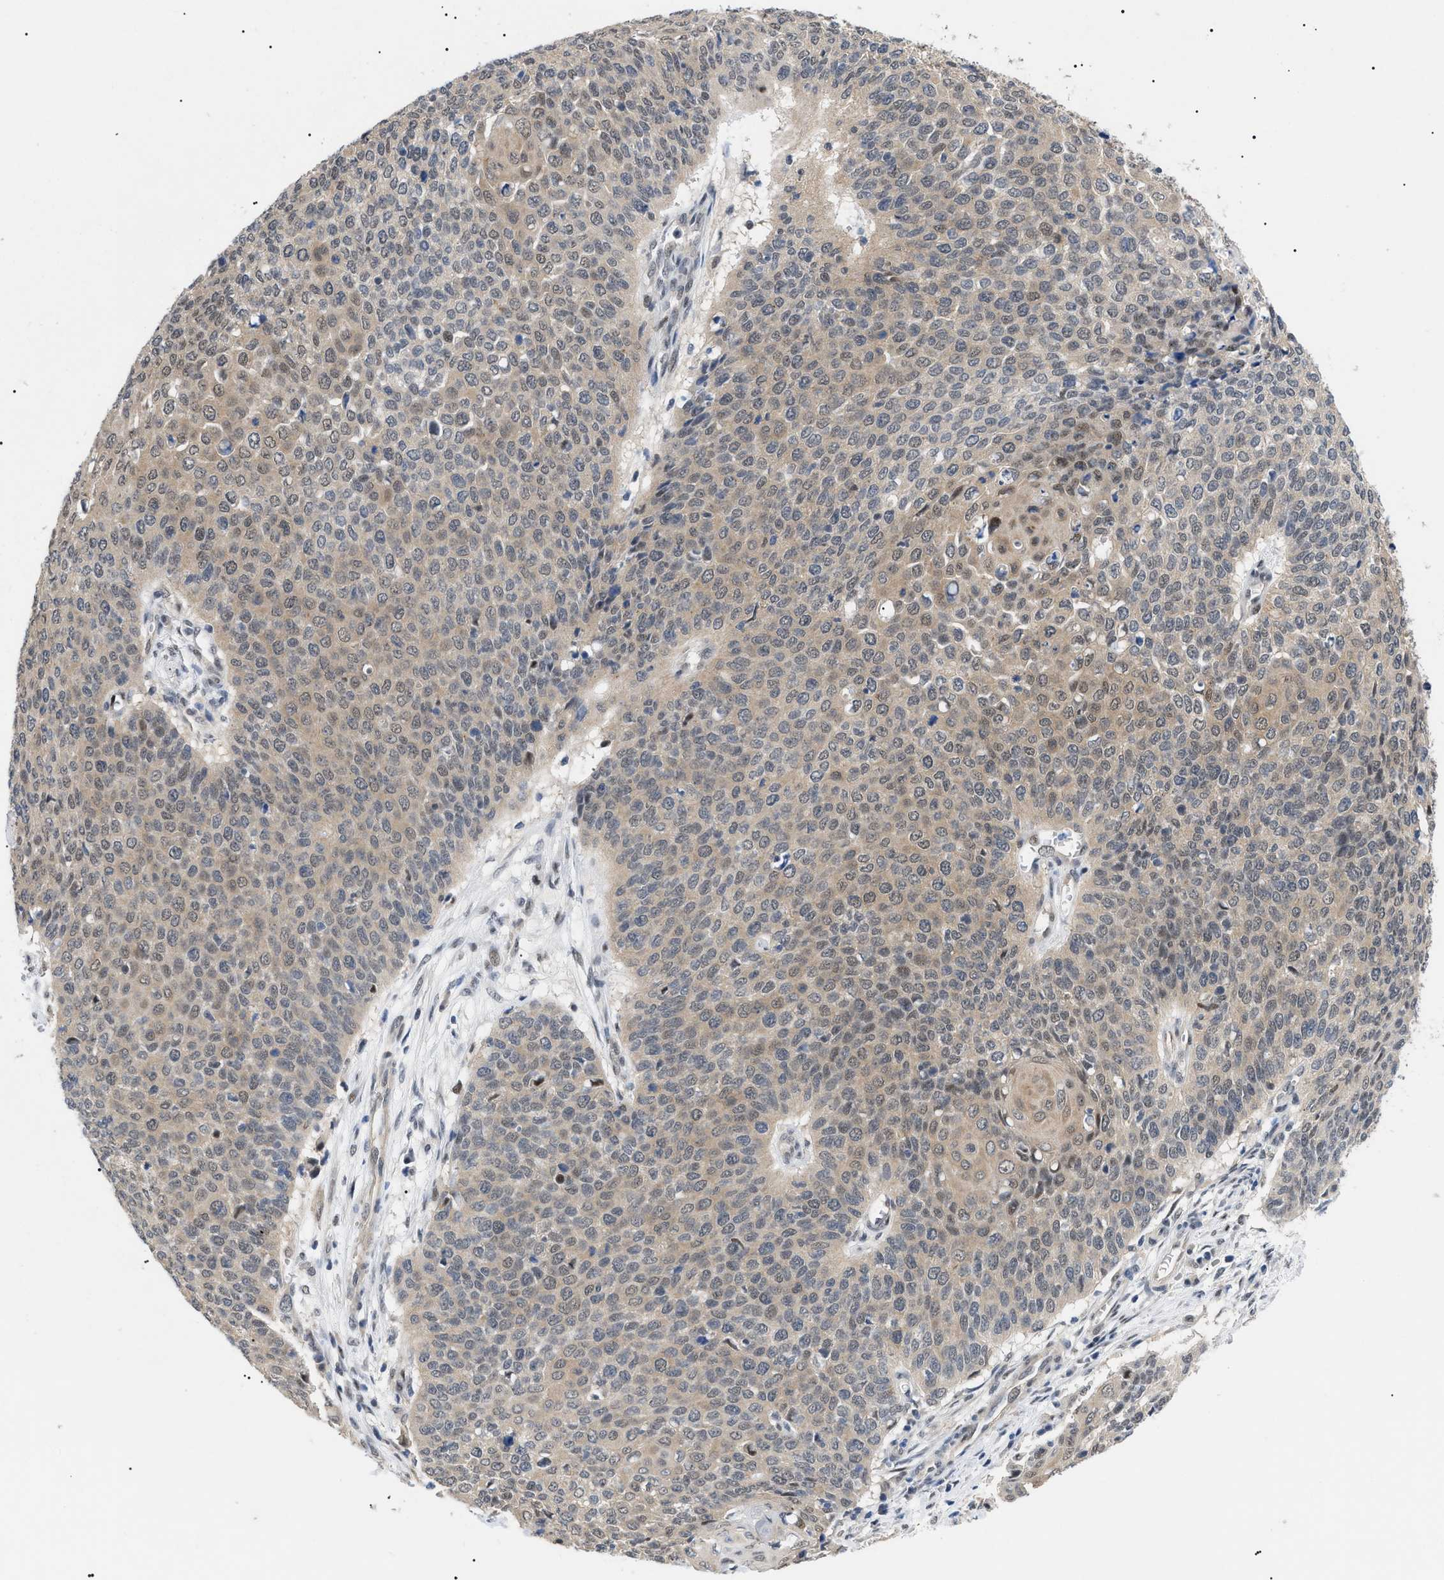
{"staining": {"intensity": "weak", "quantity": ">75%", "location": "cytoplasmic/membranous,nuclear"}, "tissue": "cervical cancer", "cell_type": "Tumor cells", "image_type": "cancer", "snomed": [{"axis": "morphology", "description": "Squamous cell carcinoma, NOS"}, {"axis": "topography", "description": "Cervix"}], "caption": "IHC (DAB) staining of human cervical squamous cell carcinoma demonstrates weak cytoplasmic/membranous and nuclear protein staining in approximately >75% of tumor cells.", "gene": "GARRE1", "patient": {"sex": "female", "age": 39}}